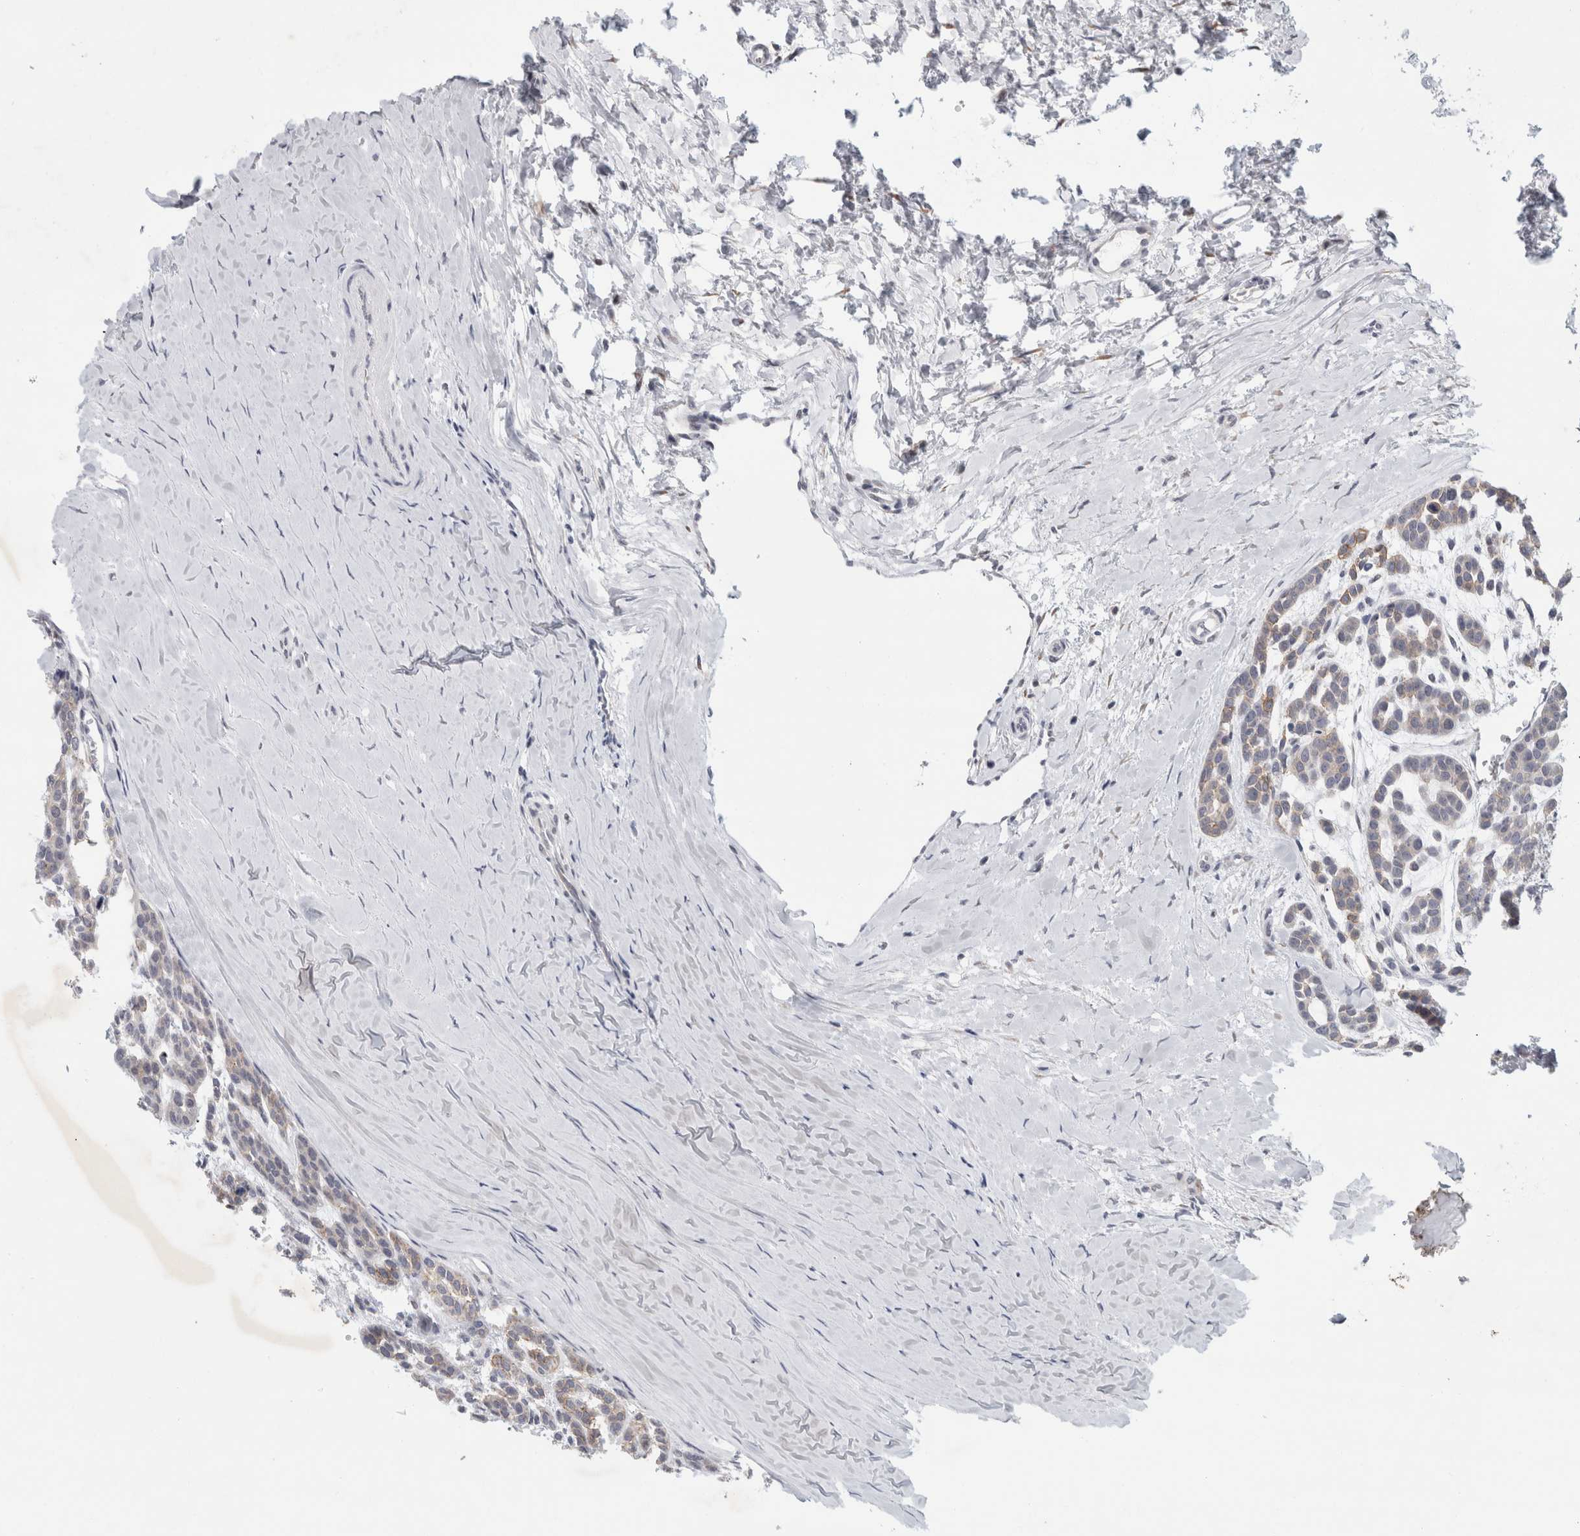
{"staining": {"intensity": "weak", "quantity": "<25%", "location": "cytoplasmic/membranous"}, "tissue": "head and neck cancer", "cell_type": "Tumor cells", "image_type": "cancer", "snomed": [{"axis": "morphology", "description": "Adenocarcinoma, NOS"}, {"axis": "morphology", "description": "Adenoma, NOS"}, {"axis": "topography", "description": "Head-Neck"}], "caption": "DAB immunohistochemical staining of head and neck adenoma exhibits no significant expression in tumor cells.", "gene": "NIPA1", "patient": {"sex": "female", "age": 55}}